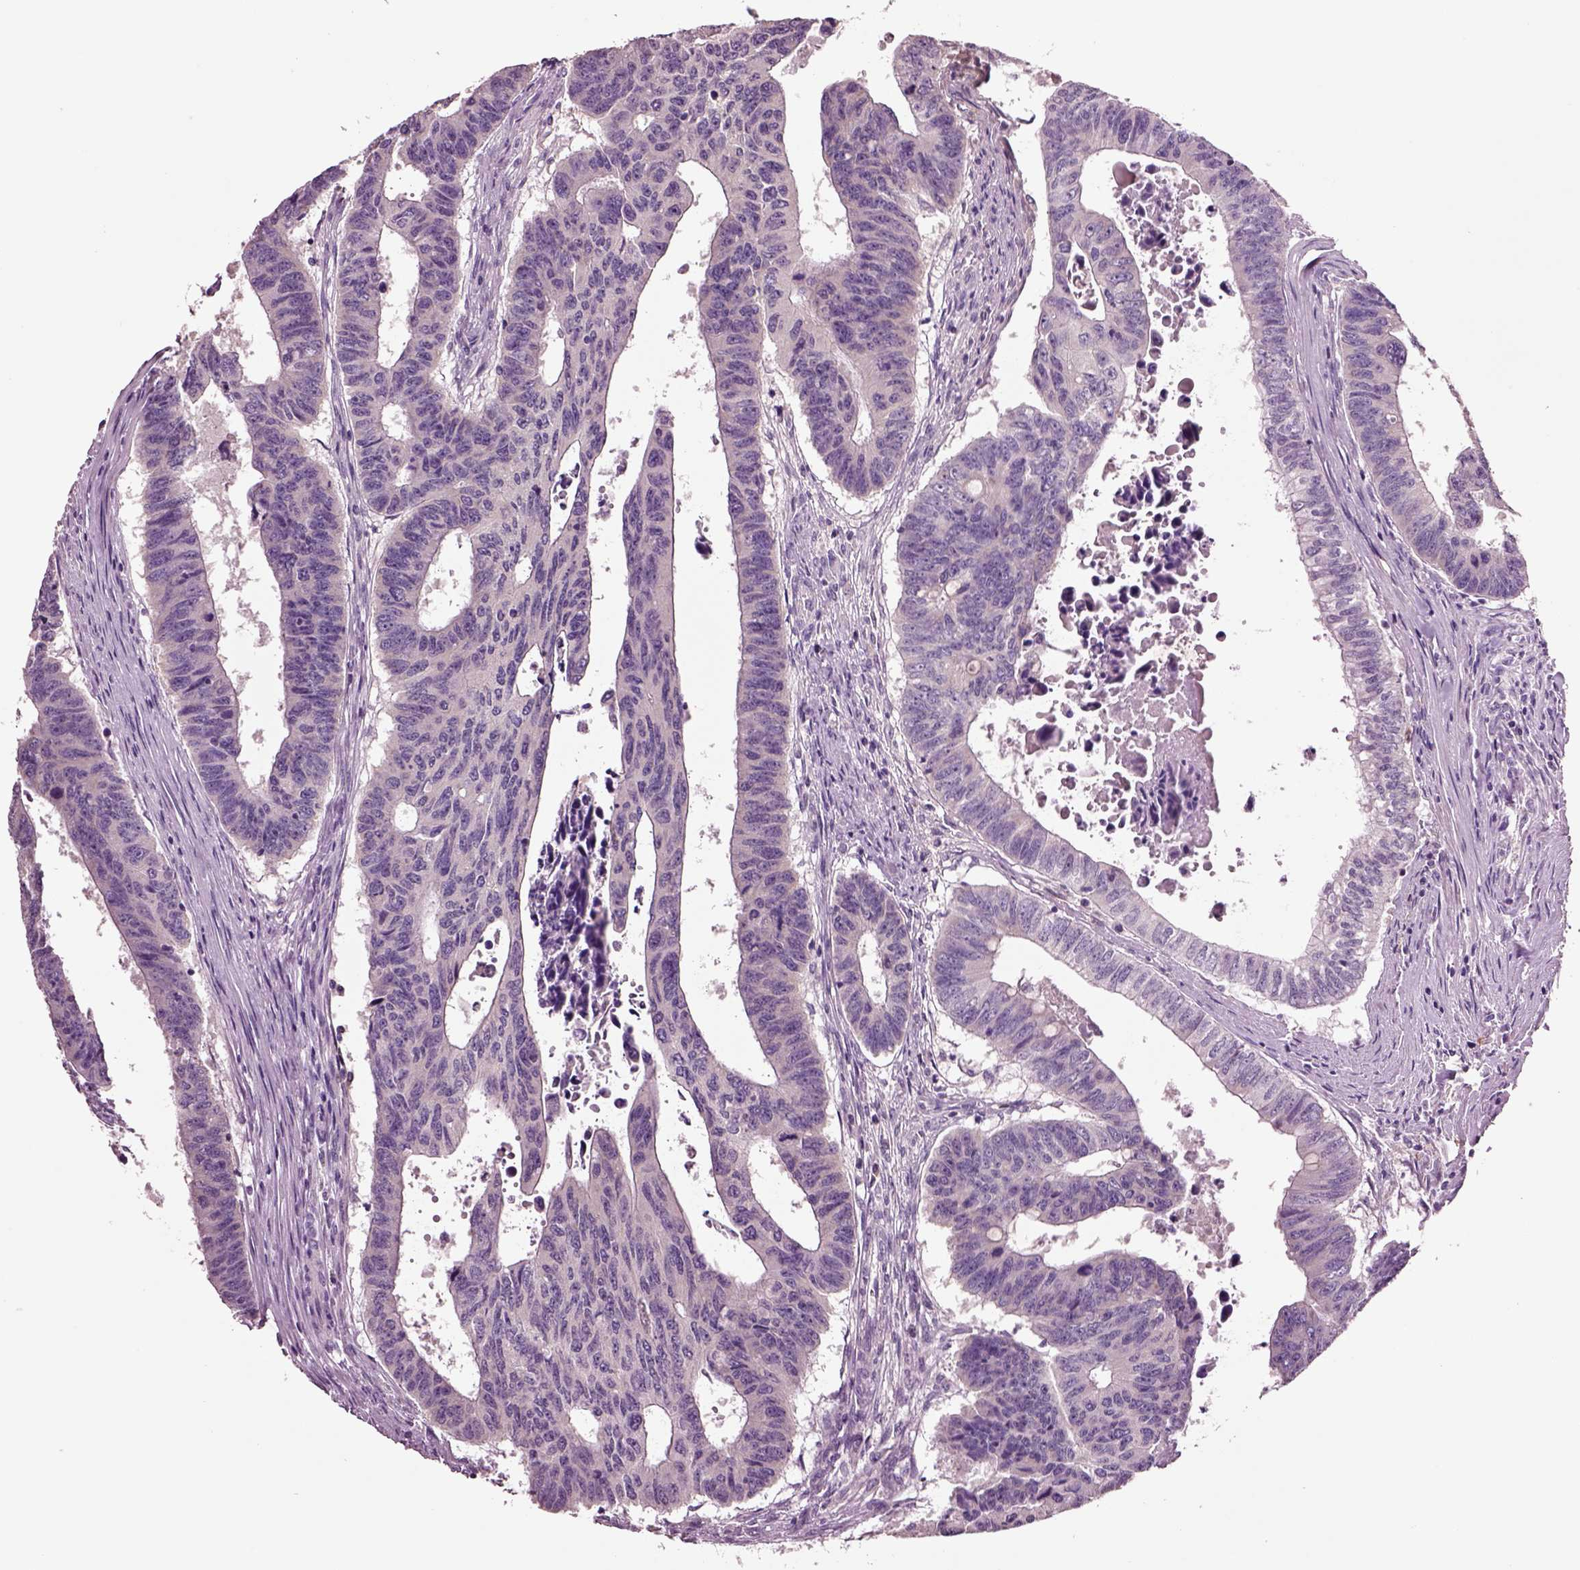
{"staining": {"intensity": "negative", "quantity": "none", "location": "none"}, "tissue": "colorectal cancer", "cell_type": "Tumor cells", "image_type": "cancer", "snomed": [{"axis": "morphology", "description": "Adenocarcinoma, NOS"}, {"axis": "topography", "description": "Rectum"}], "caption": "Protein analysis of adenocarcinoma (colorectal) shows no significant staining in tumor cells.", "gene": "CLPSL1", "patient": {"sex": "female", "age": 85}}